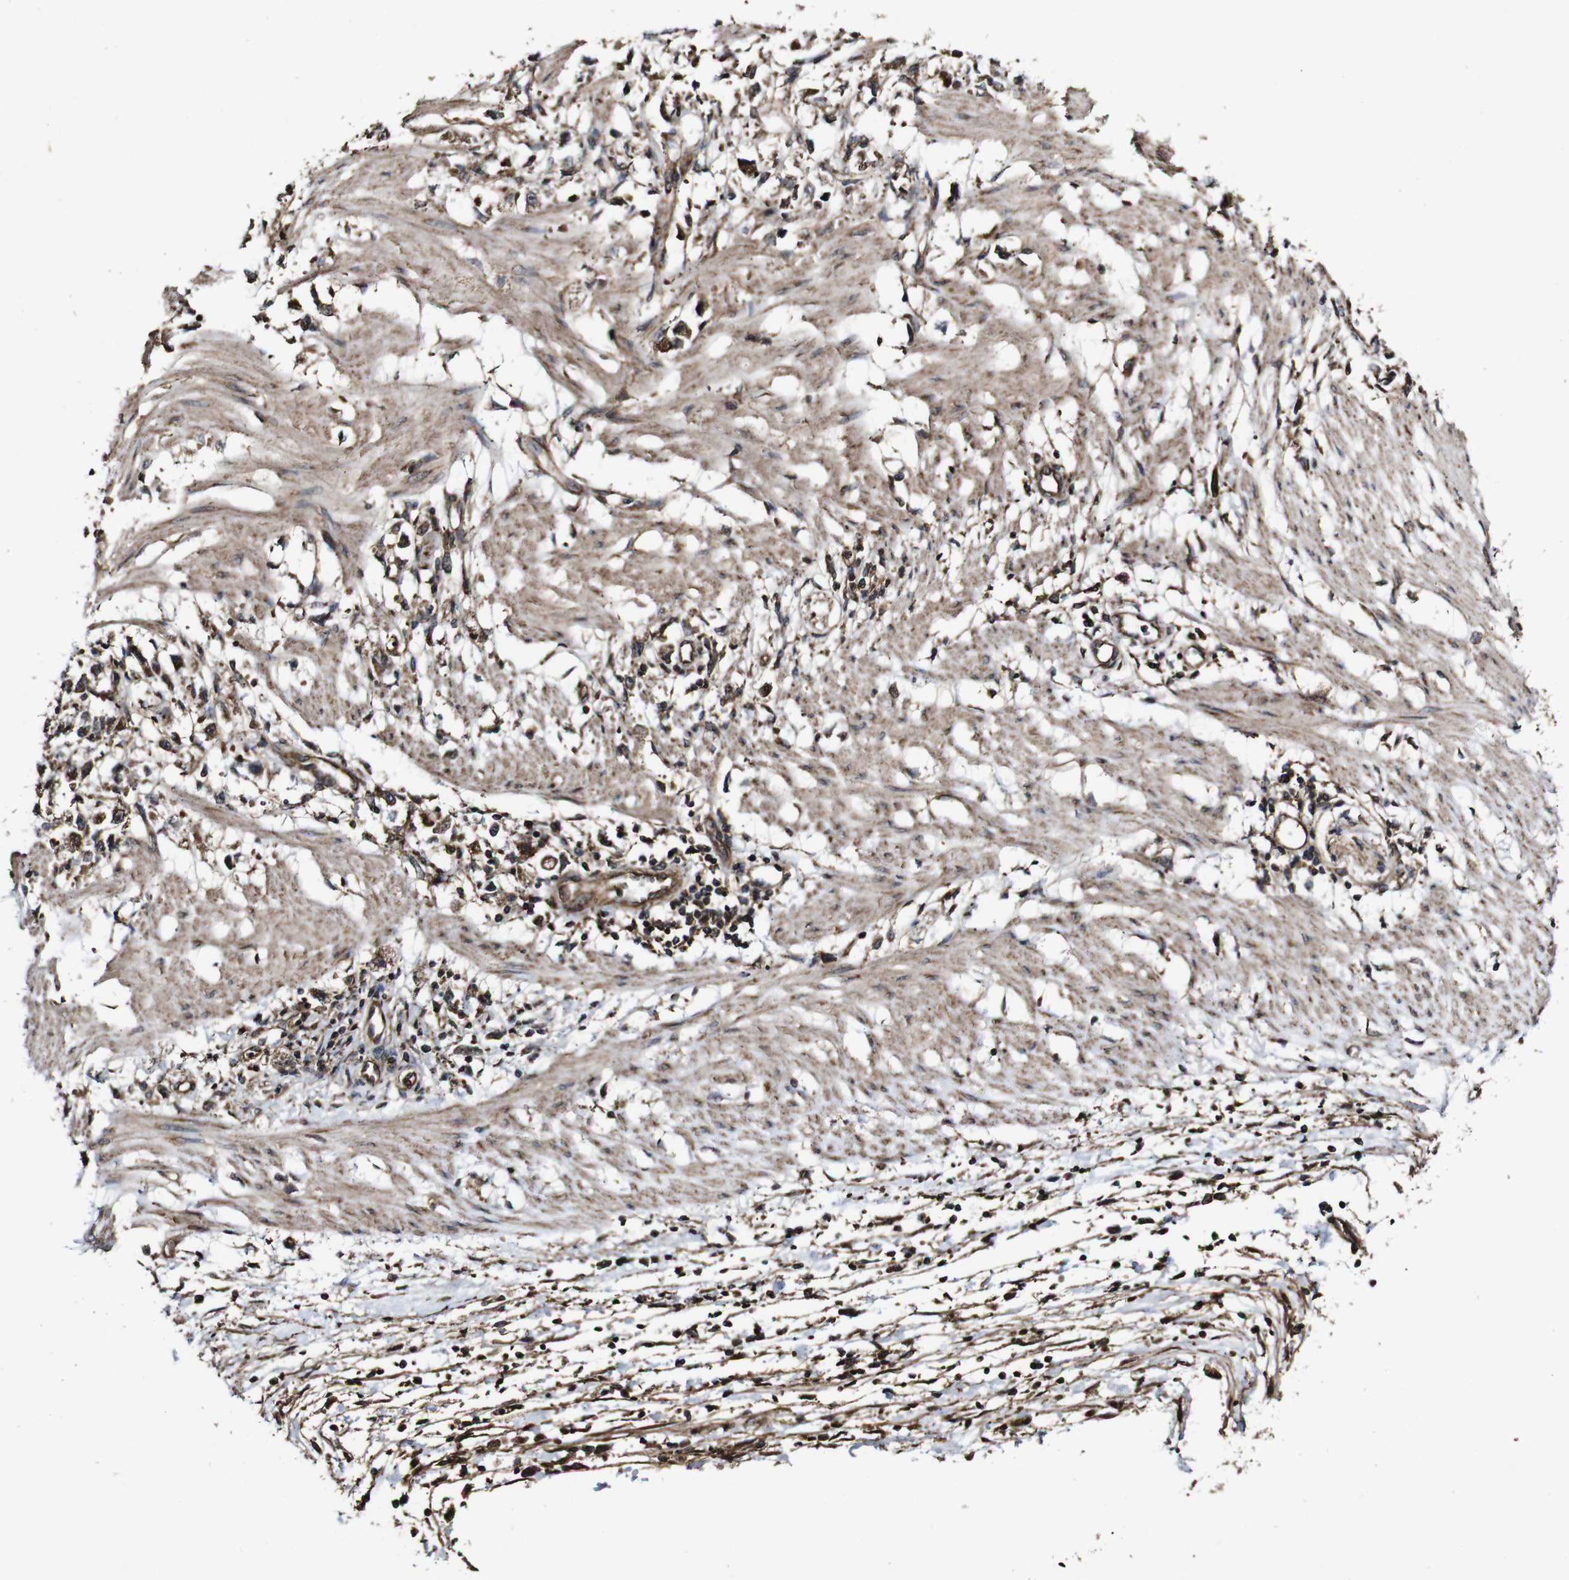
{"staining": {"intensity": "strong", "quantity": ">75%", "location": "cytoplasmic/membranous"}, "tissue": "stomach cancer", "cell_type": "Tumor cells", "image_type": "cancer", "snomed": [{"axis": "morphology", "description": "Adenocarcinoma, NOS"}, {"axis": "topography", "description": "Stomach"}], "caption": "Tumor cells display strong cytoplasmic/membranous expression in about >75% of cells in stomach adenocarcinoma.", "gene": "BTN3A3", "patient": {"sex": "female", "age": 59}}